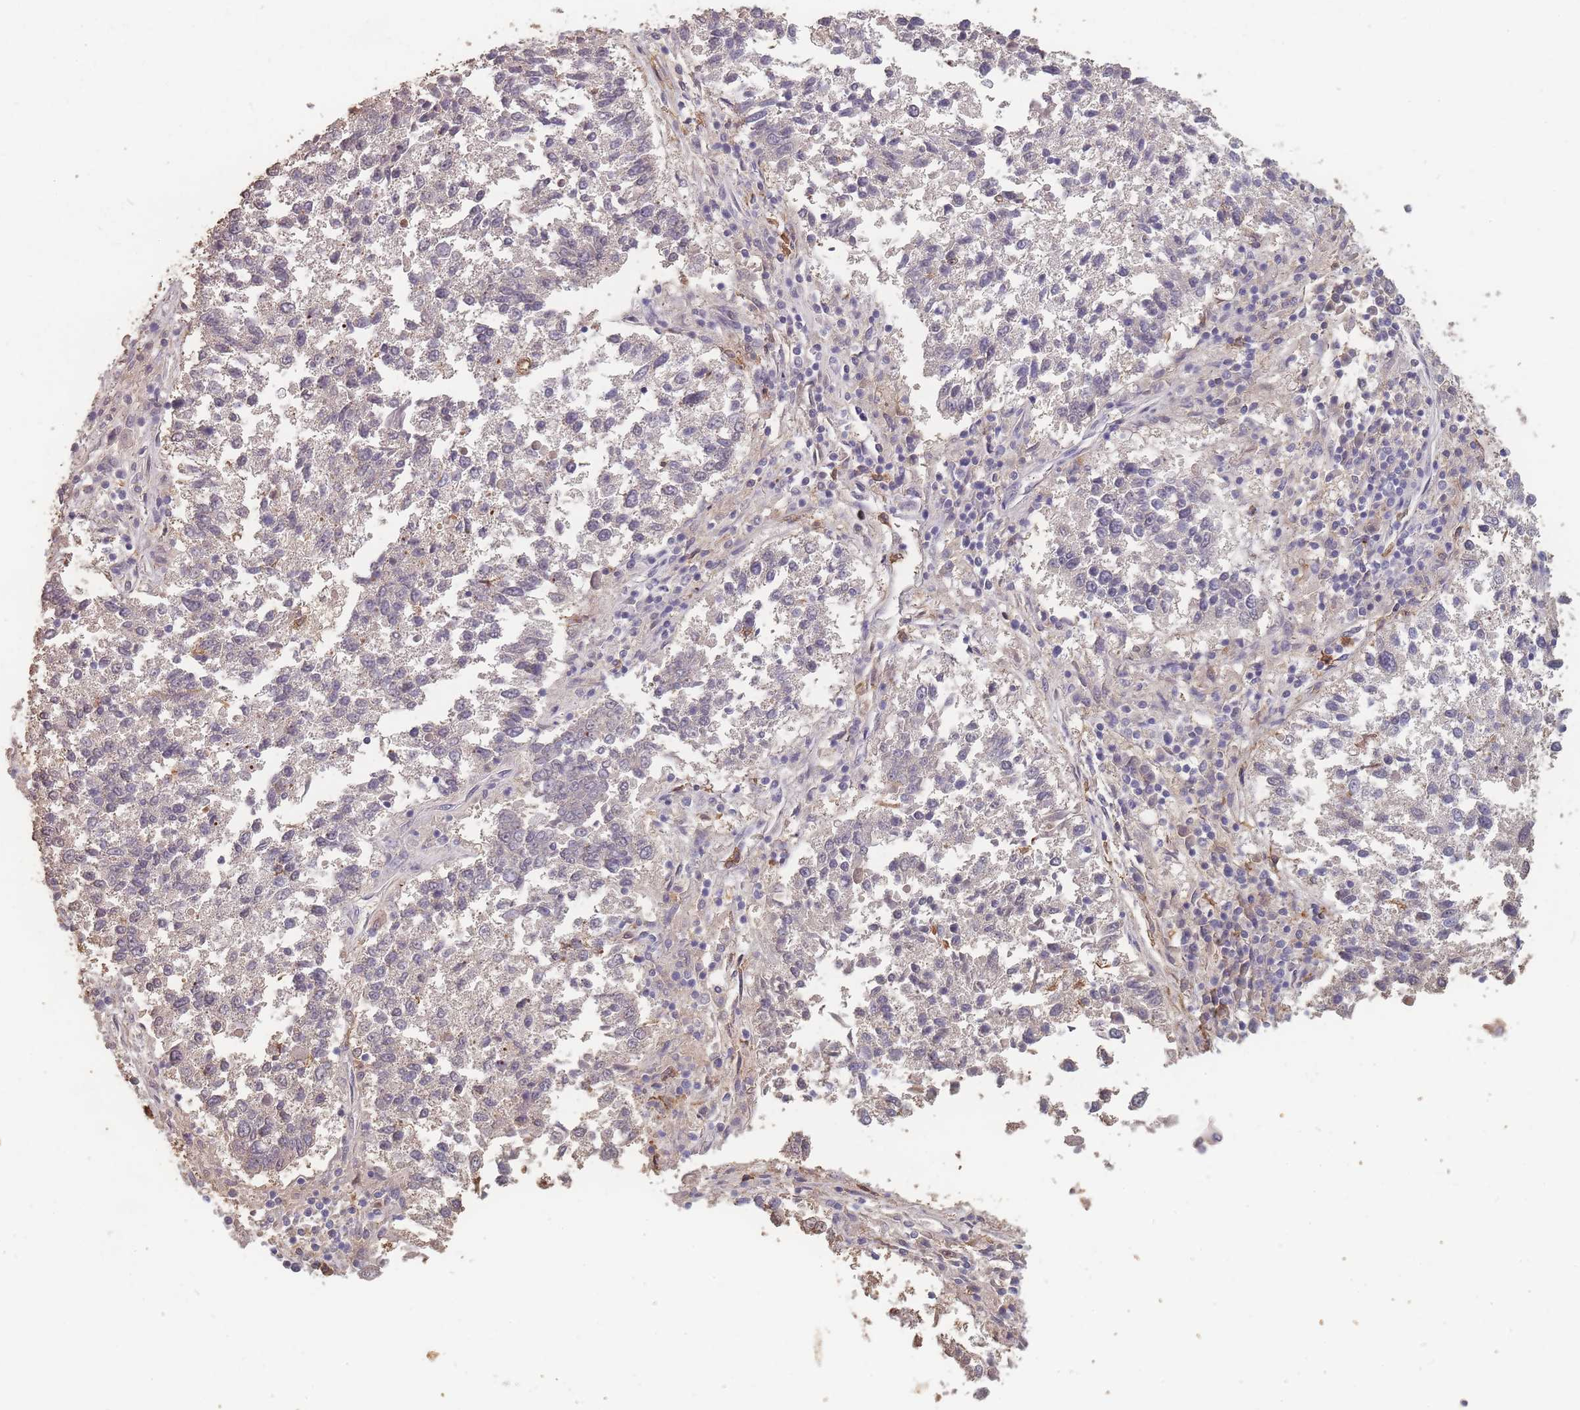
{"staining": {"intensity": "negative", "quantity": "none", "location": "none"}, "tissue": "lung cancer", "cell_type": "Tumor cells", "image_type": "cancer", "snomed": [{"axis": "morphology", "description": "Squamous cell carcinoma, NOS"}, {"axis": "topography", "description": "Lung"}], "caption": "Immunohistochemistry micrograph of neoplastic tissue: lung cancer stained with DAB exhibits no significant protein positivity in tumor cells. (DAB (3,3'-diaminobenzidine) immunohistochemistry, high magnification).", "gene": "BST1", "patient": {"sex": "male", "age": 73}}